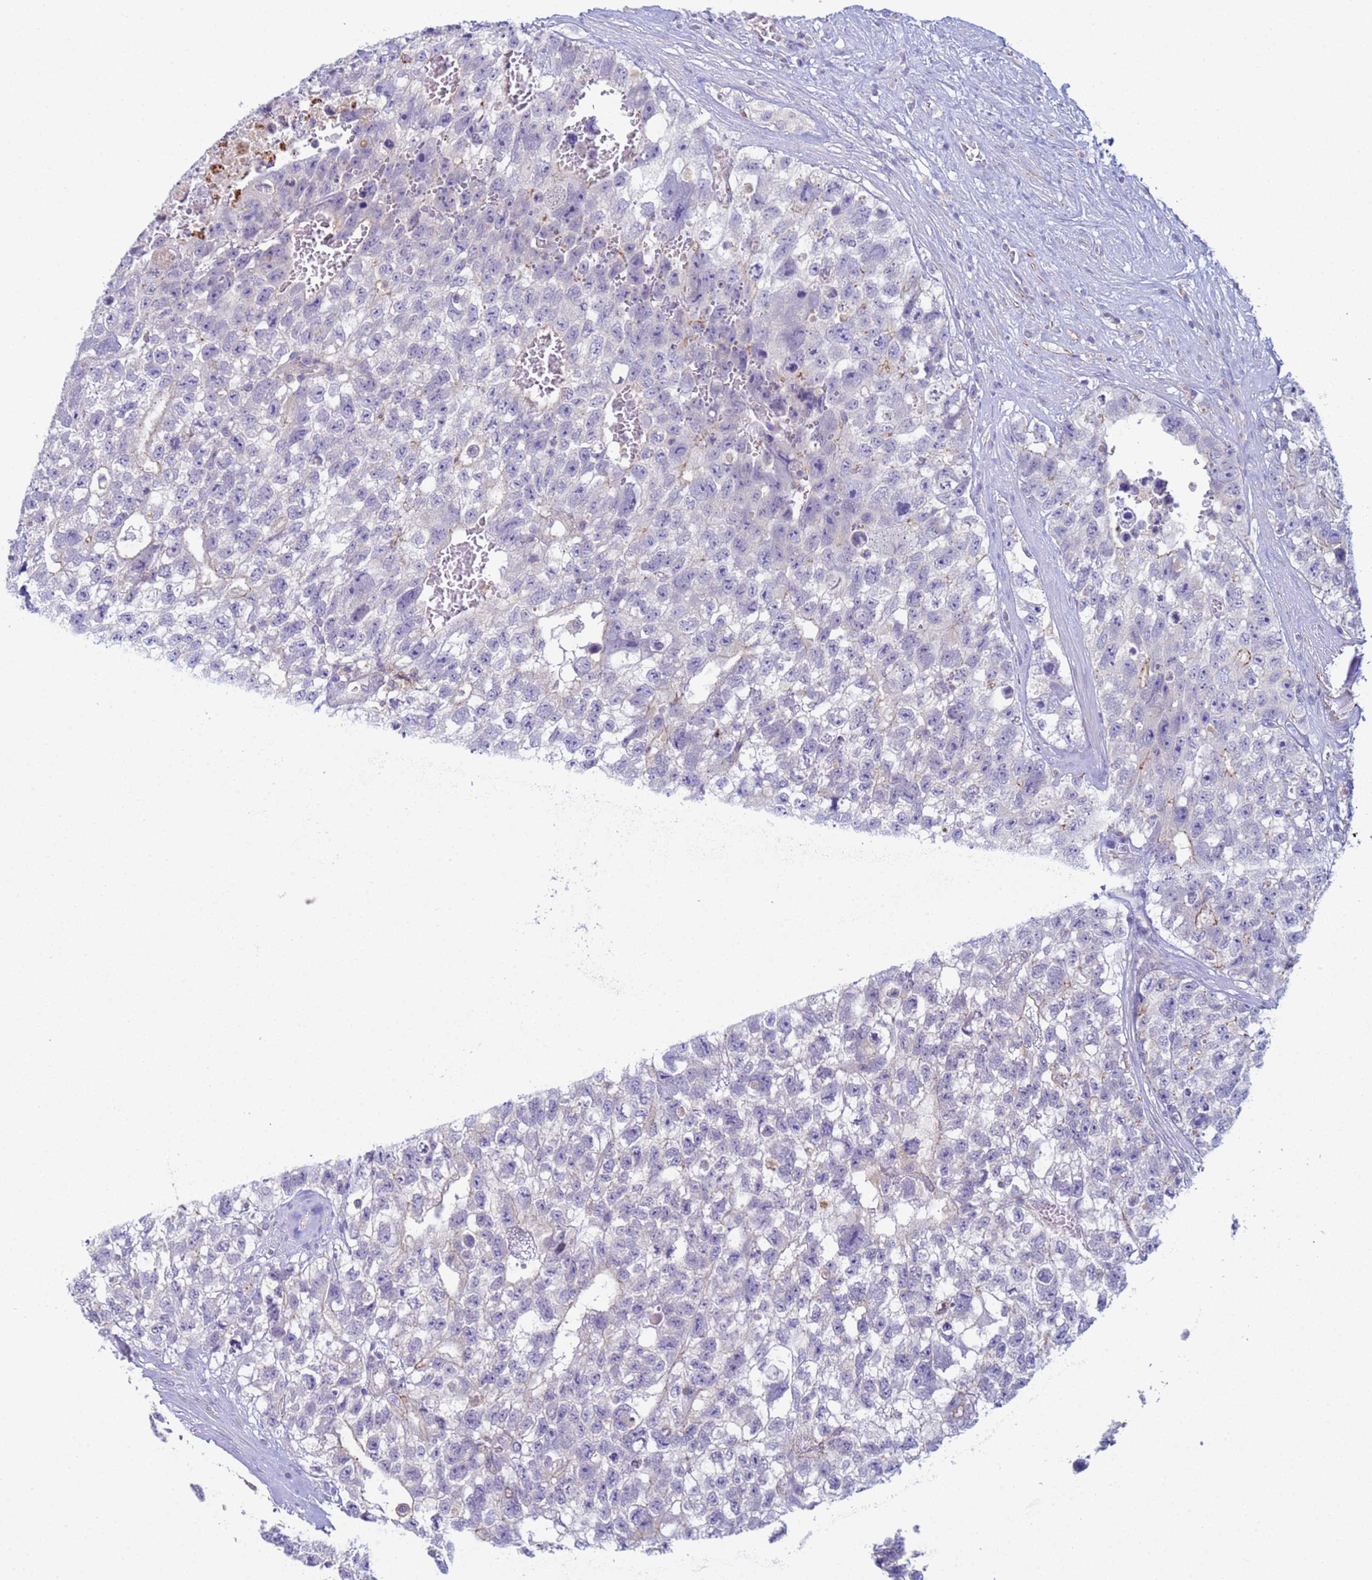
{"staining": {"intensity": "weak", "quantity": "<25%", "location": "cytoplasmic/membranous"}, "tissue": "testis cancer", "cell_type": "Tumor cells", "image_type": "cancer", "snomed": [{"axis": "morphology", "description": "Carcinoma, Embryonal, NOS"}, {"axis": "topography", "description": "Testis"}], "caption": "Tumor cells show no significant protein staining in testis cancer. (DAB IHC visualized using brightfield microscopy, high magnification).", "gene": "KLHL13", "patient": {"sex": "male", "age": 26}}